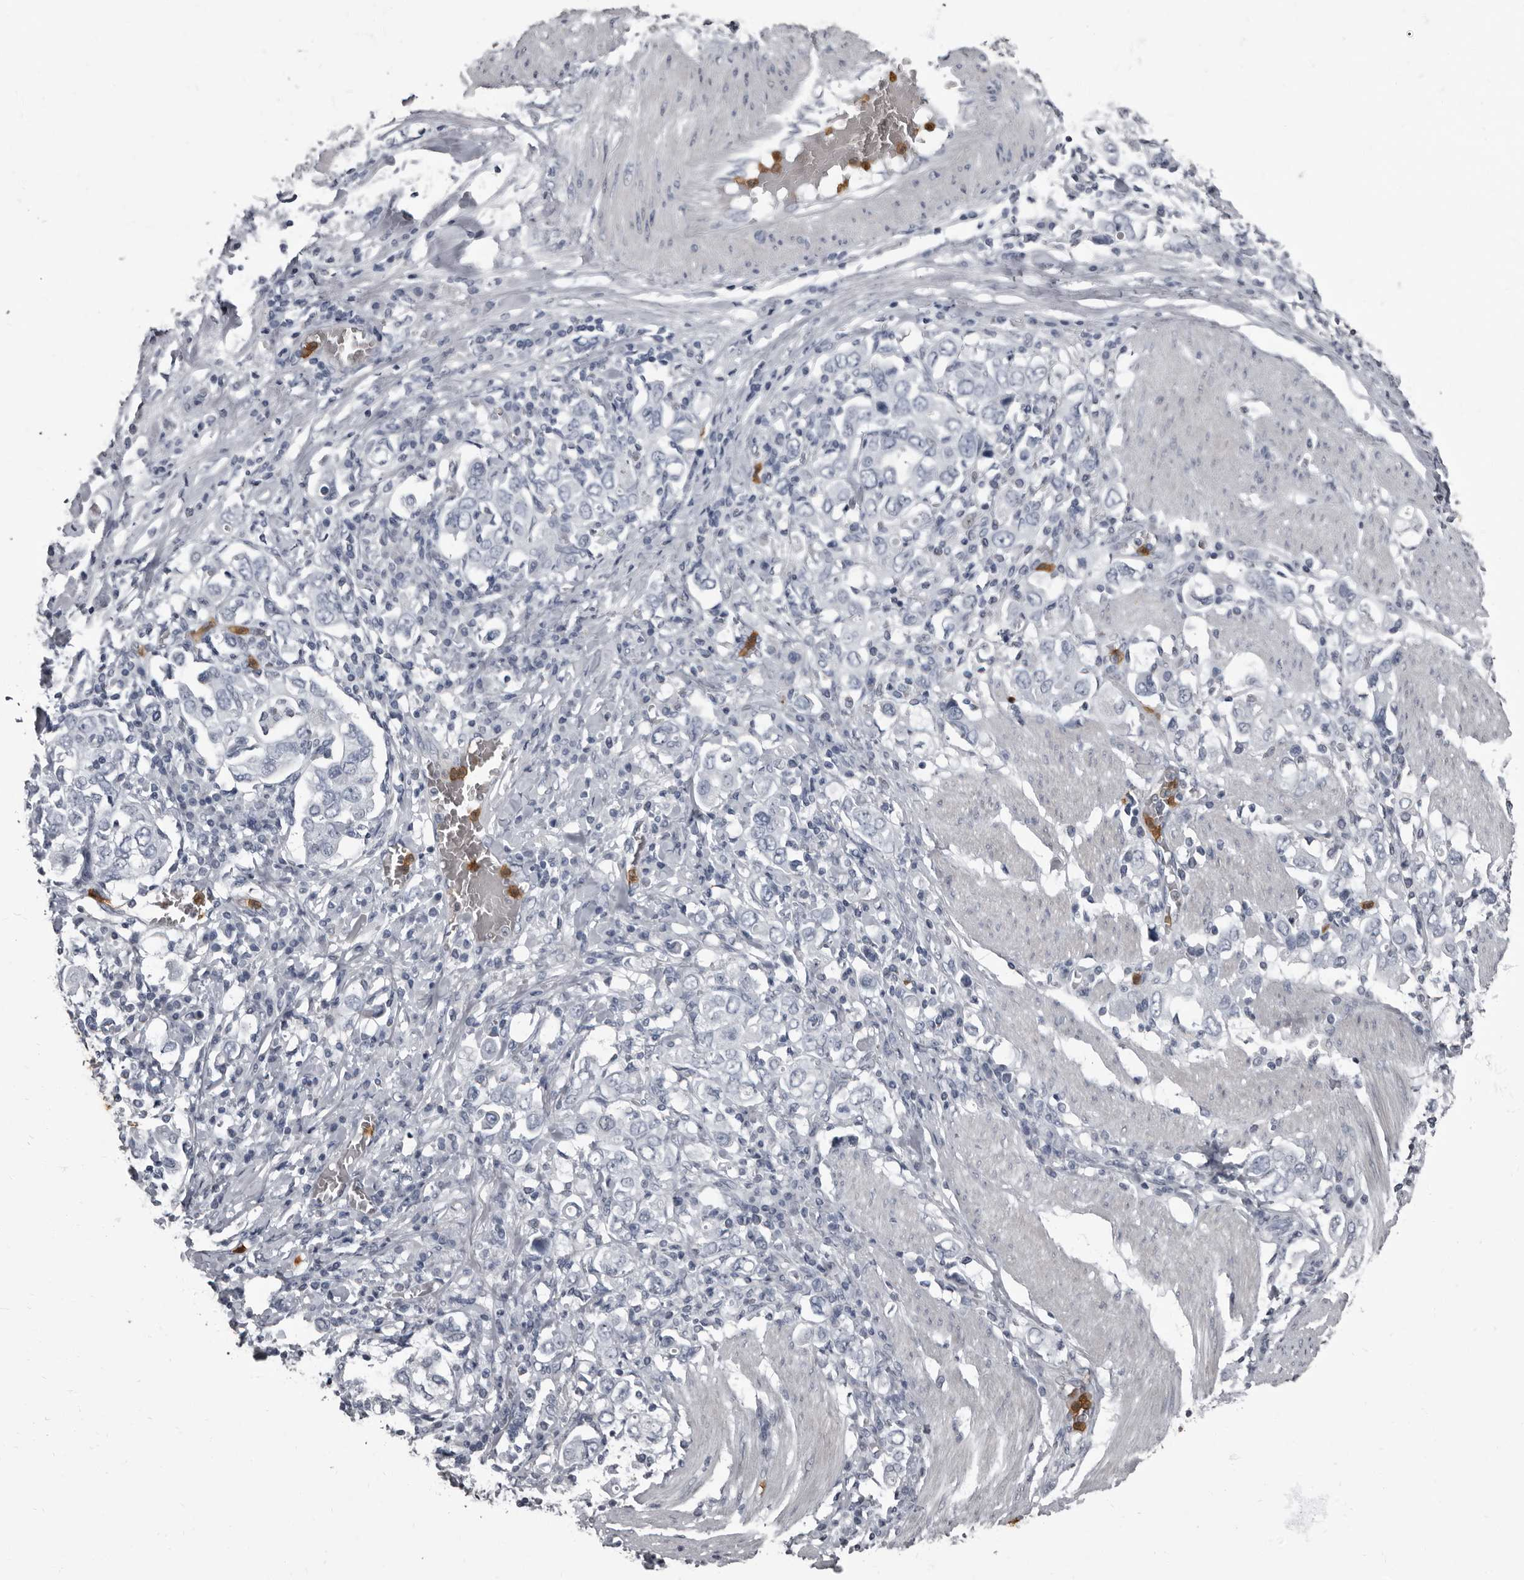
{"staining": {"intensity": "negative", "quantity": "none", "location": "none"}, "tissue": "stomach cancer", "cell_type": "Tumor cells", "image_type": "cancer", "snomed": [{"axis": "morphology", "description": "Adenocarcinoma, NOS"}, {"axis": "topography", "description": "Stomach, upper"}], "caption": "High magnification brightfield microscopy of stomach cancer stained with DAB (brown) and counterstained with hematoxylin (blue): tumor cells show no significant positivity.", "gene": "TPD52L1", "patient": {"sex": "male", "age": 62}}